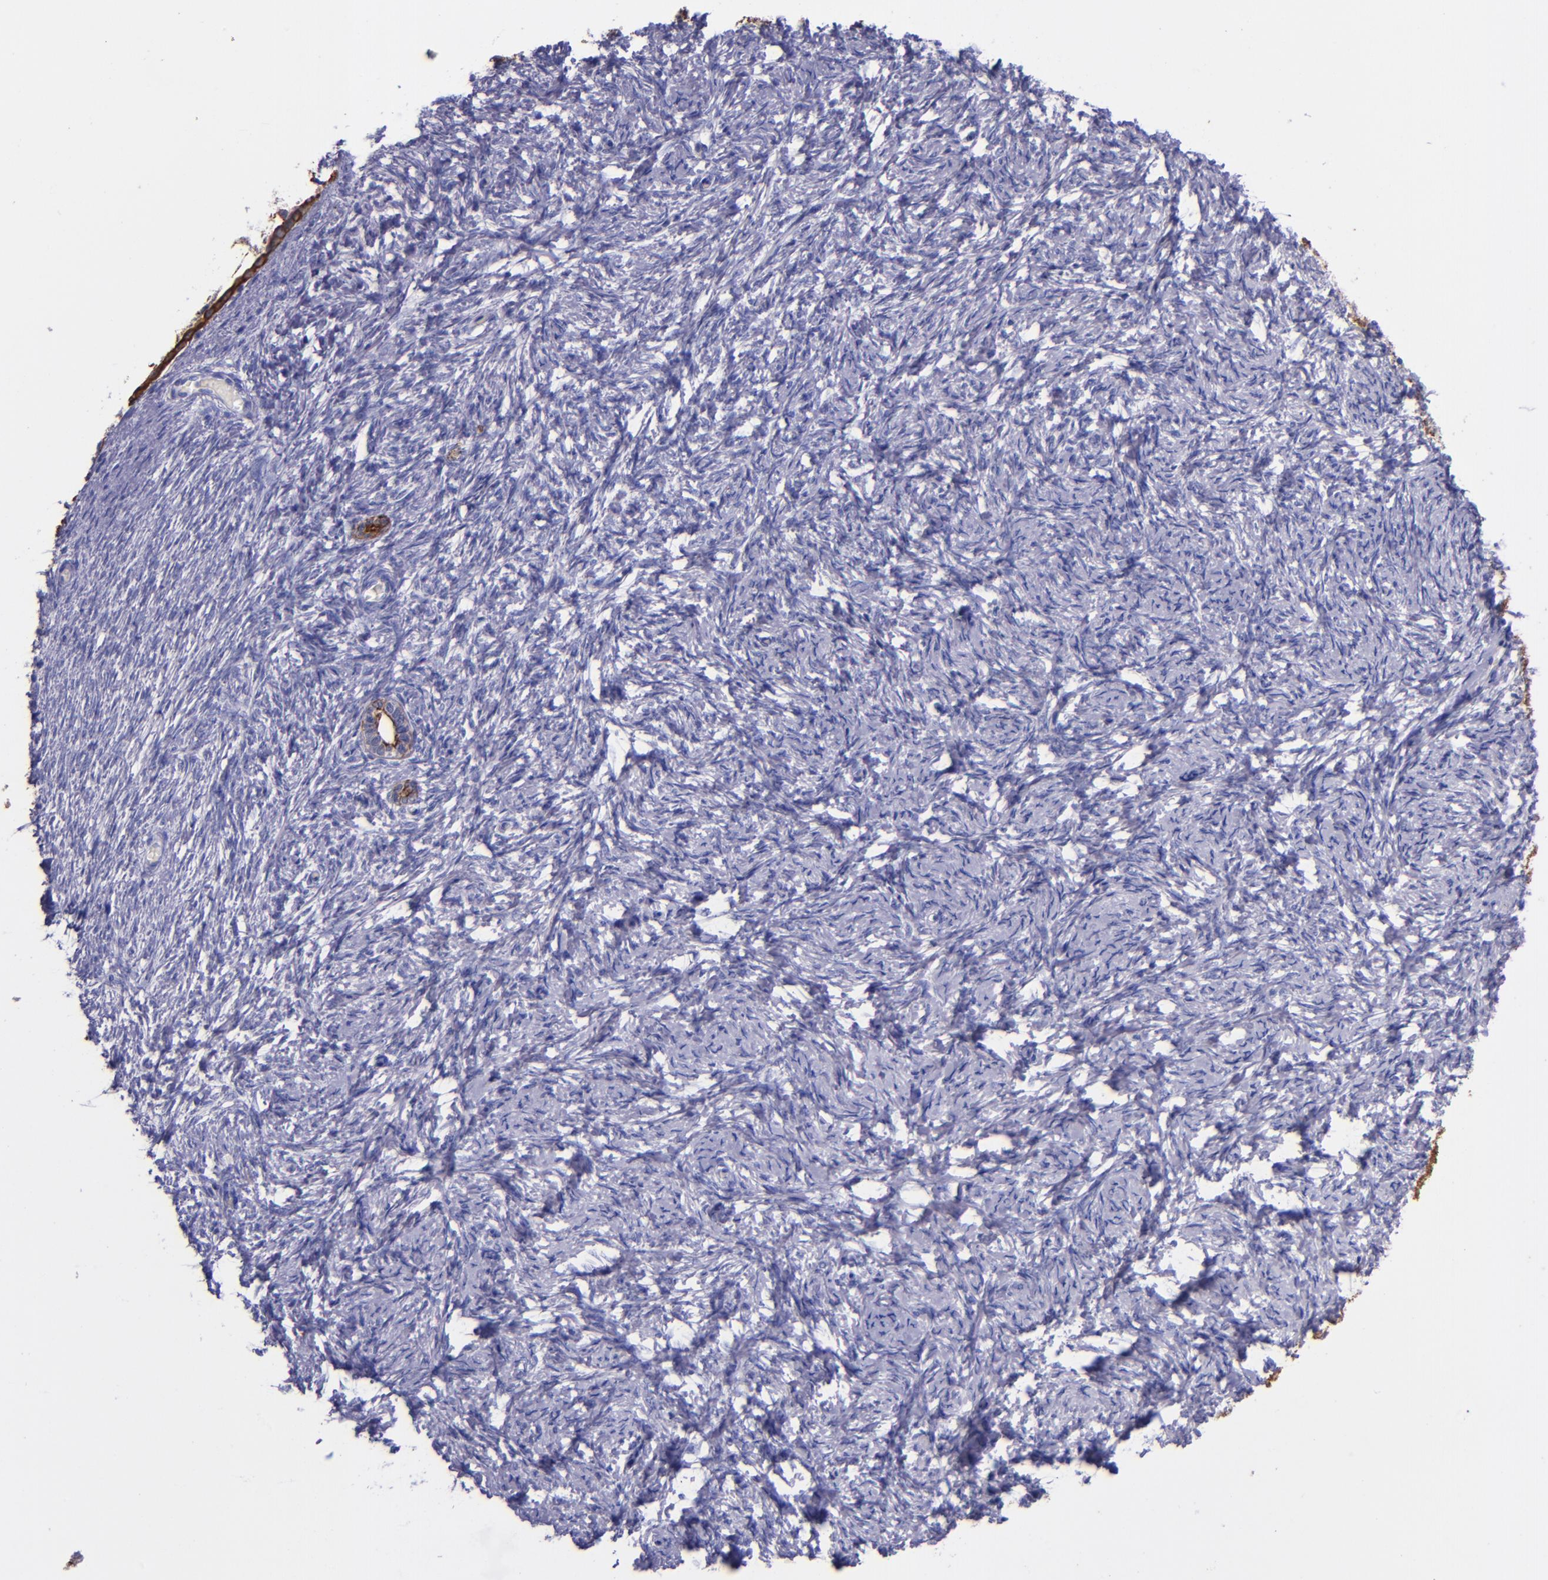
{"staining": {"intensity": "negative", "quantity": "none", "location": "none"}, "tissue": "ovarian cancer", "cell_type": "Tumor cells", "image_type": "cancer", "snomed": [{"axis": "morphology", "description": "Normal tissue, NOS"}, {"axis": "morphology", "description": "Cystadenocarcinoma, serous, NOS"}, {"axis": "topography", "description": "Ovary"}], "caption": "This photomicrograph is of serous cystadenocarcinoma (ovarian) stained with immunohistochemistry (IHC) to label a protein in brown with the nuclei are counter-stained blue. There is no expression in tumor cells.", "gene": "KRT4", "patient": {"sex": "female", "age": 62}}